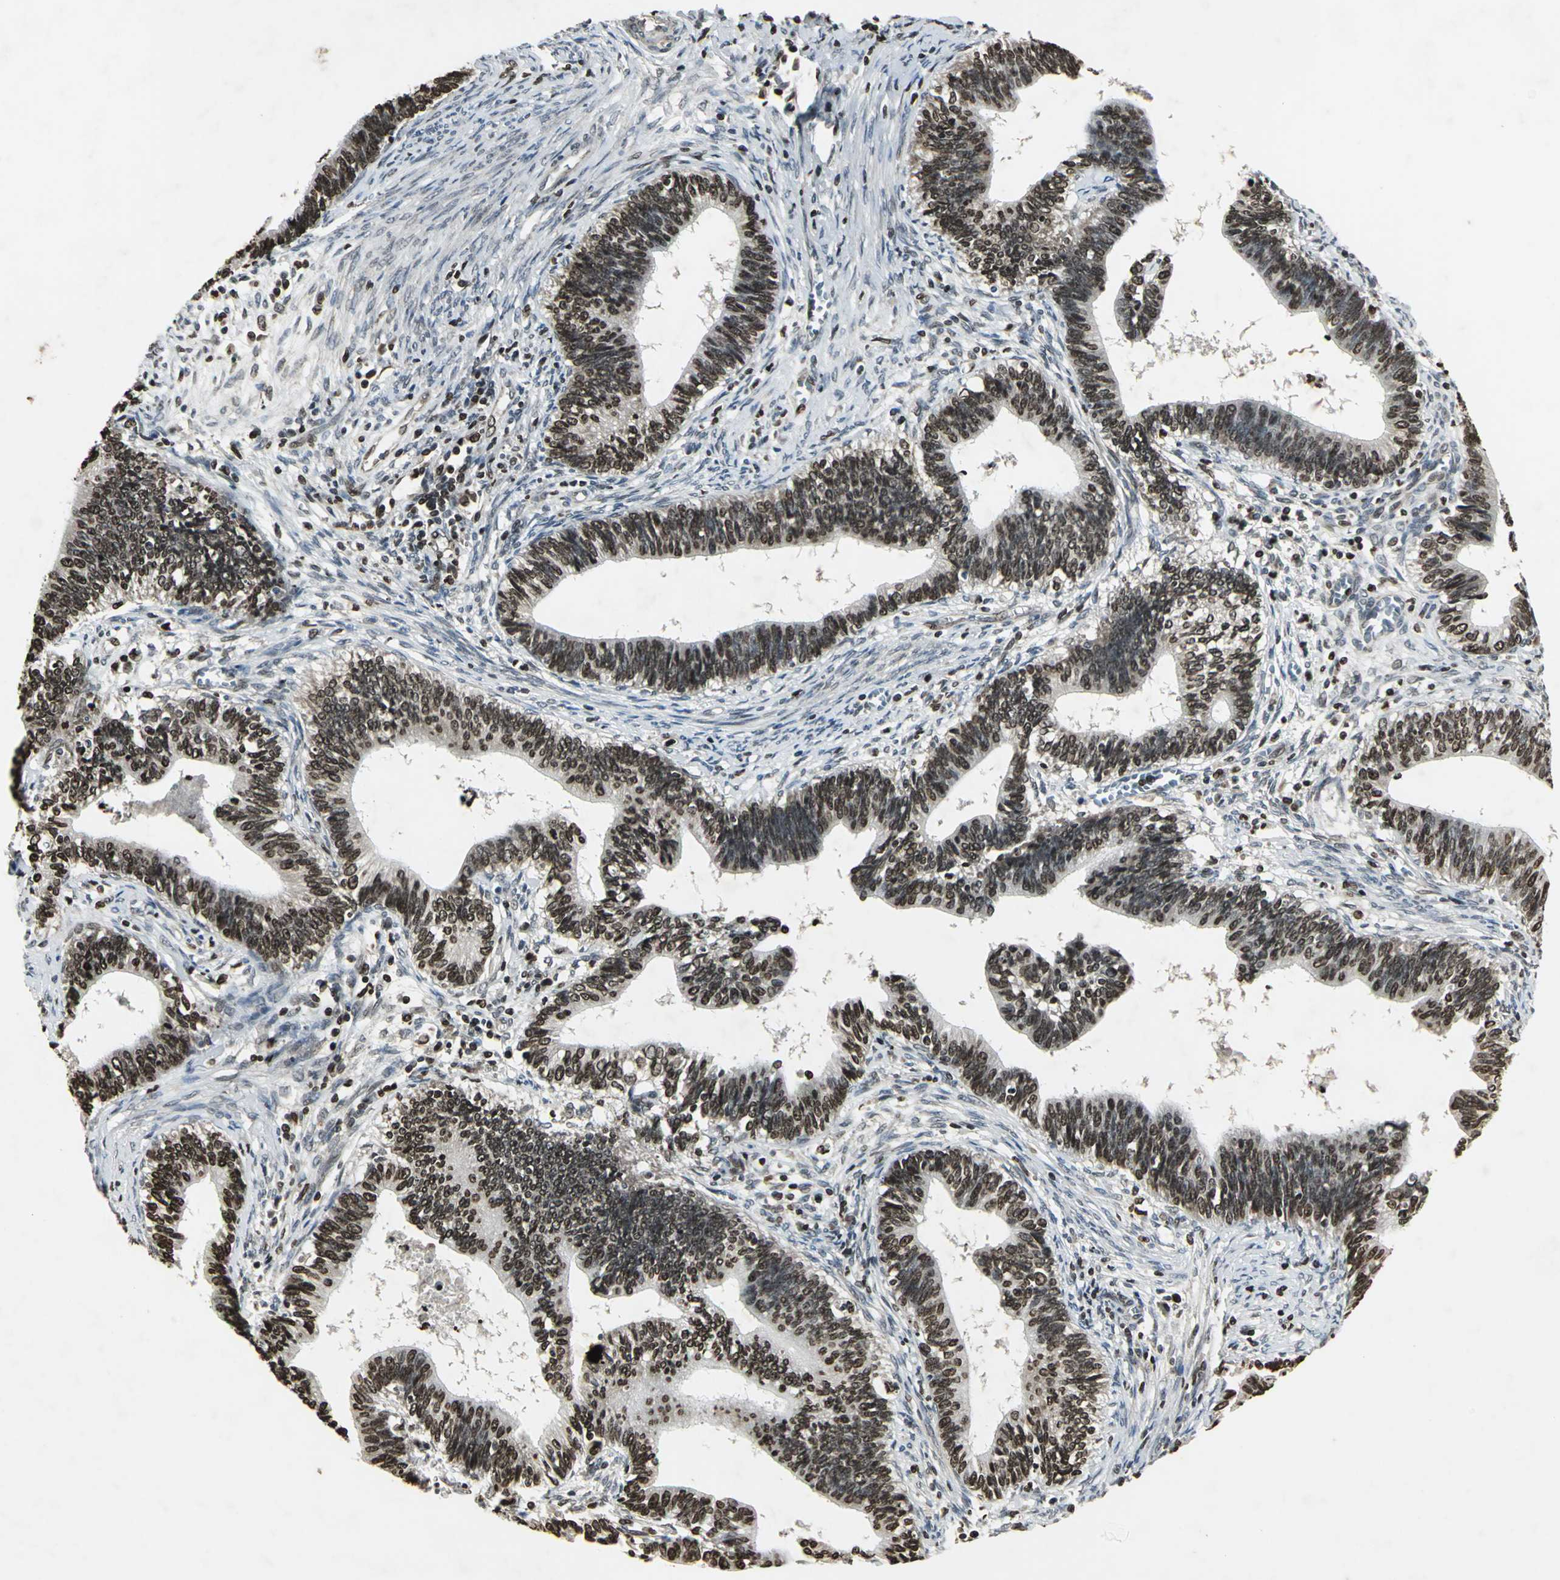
{"staining": {"intensity": "strong", "quantity": ">75%", "location": "cytoplasmic/membranous,nuclear"}, "tissue": "cervical cancer", "cell_type": "Tumor cells", "image_type": "cancer", "snomed": [{"axis": "morphology", "description": "Adenocarcinoma, NOS"}, {"axis": "topography", "description": "Cervix"}], "caption": "Protein analysis of cervical cancer tissue reveals strong cytoplasmic/membranous and nuclear staining in approximately >75% of tumor cells.", "gene": "AHR", "patient": {"sex": "female", "age": 44}}